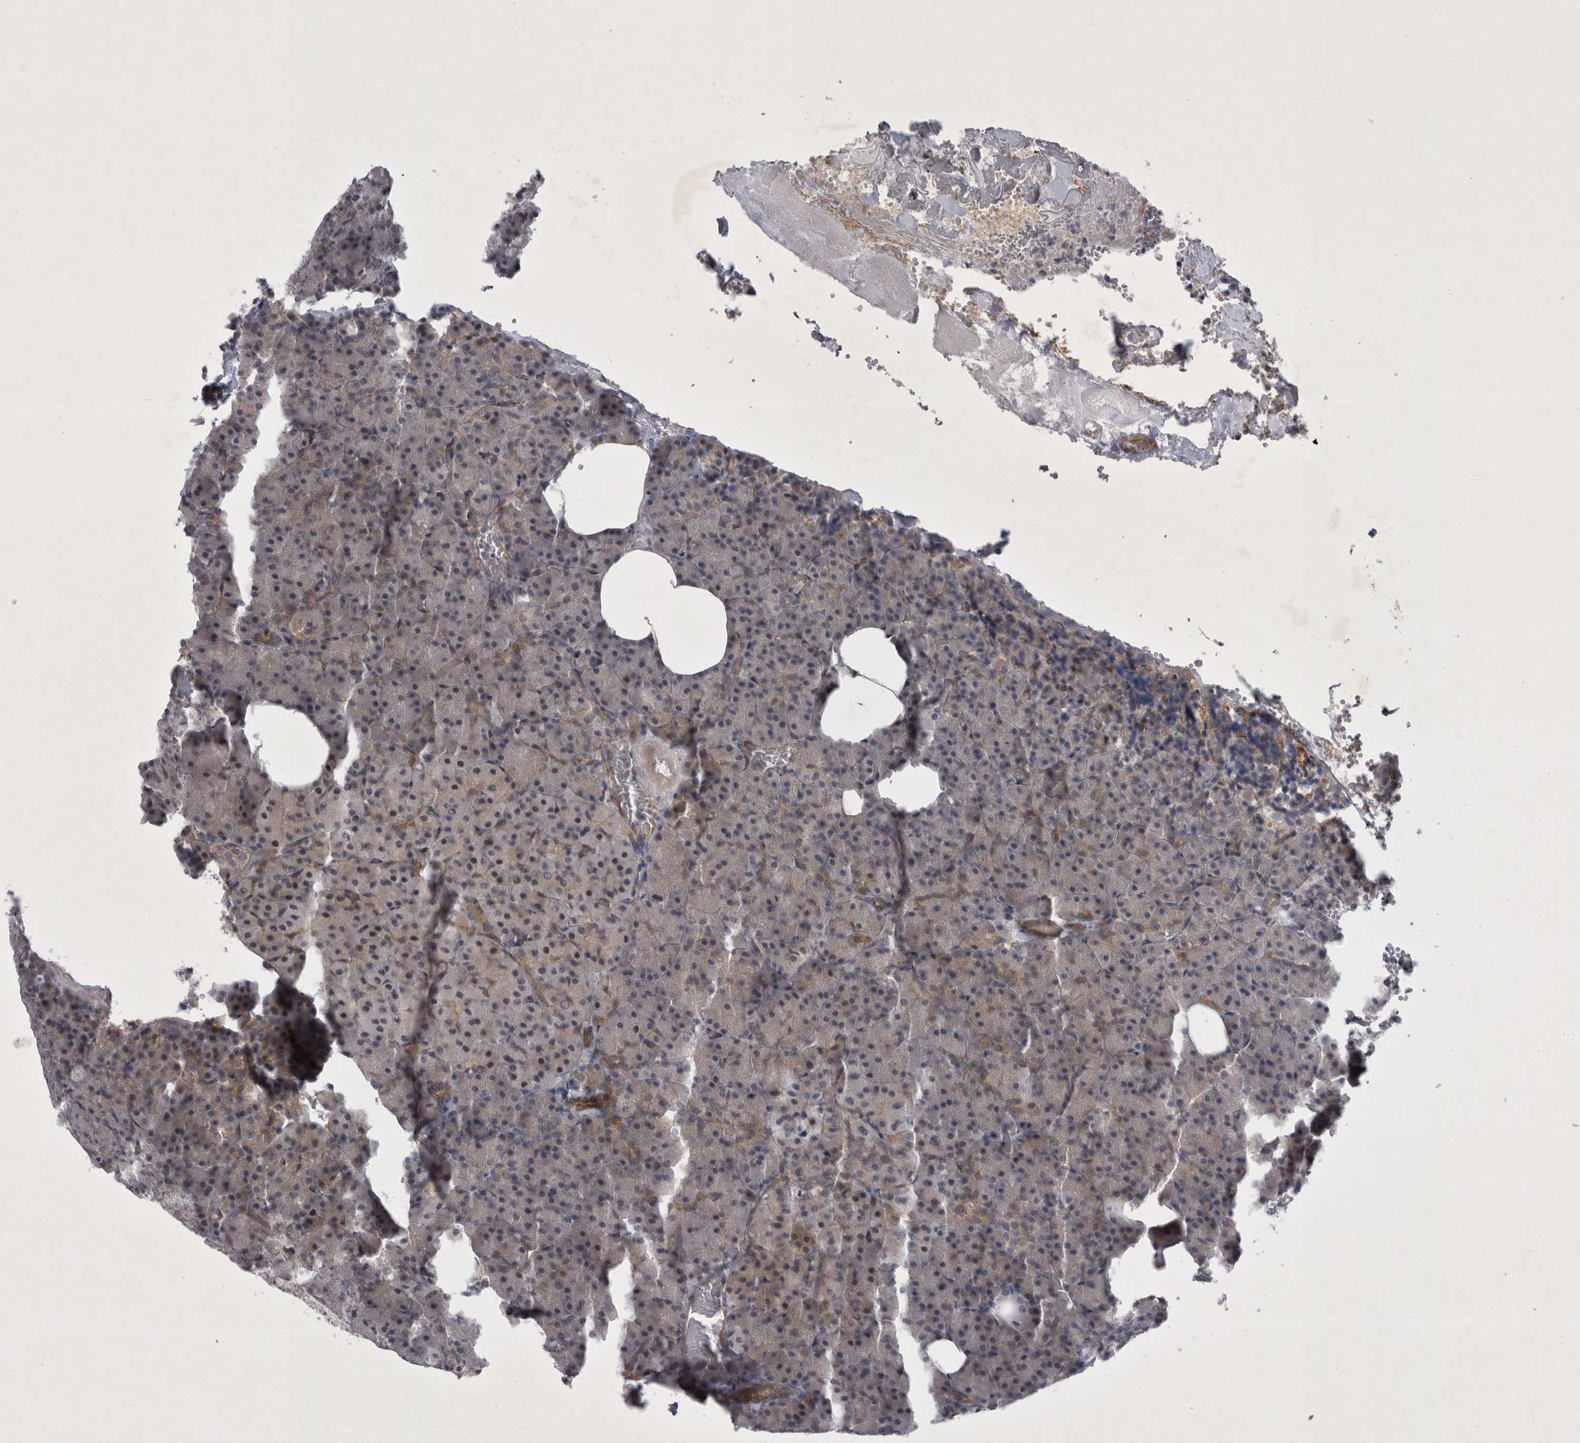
{"staining": {"intensity": "moderate", "quantity": "<25%", "location": "cytoplasmic/membranous,nuclear"}, "tissue": "pancreas", "cell_type": "Exocrine glandular cells", "image_type": "normal", "snomed": [{"axis": "morphology", "description": "Normal tissue, NOS"}, {"axis": "morphology", "description": "Carcinoid, malignant, NOS"}, {"axis": "topography", "description": "Pancreas"}], "caption": "Immunohistochemistry (DAB) staining of unremarkable pancreas displays moderate cytoplasmic/membranous,nuclear protein staining in about <25% of exocrine glandular cells. (Brightfield microscopy of DAB IHC at high magnification).", "gene": "PARP11", "patient": {"sex": "female", "age": 35}}